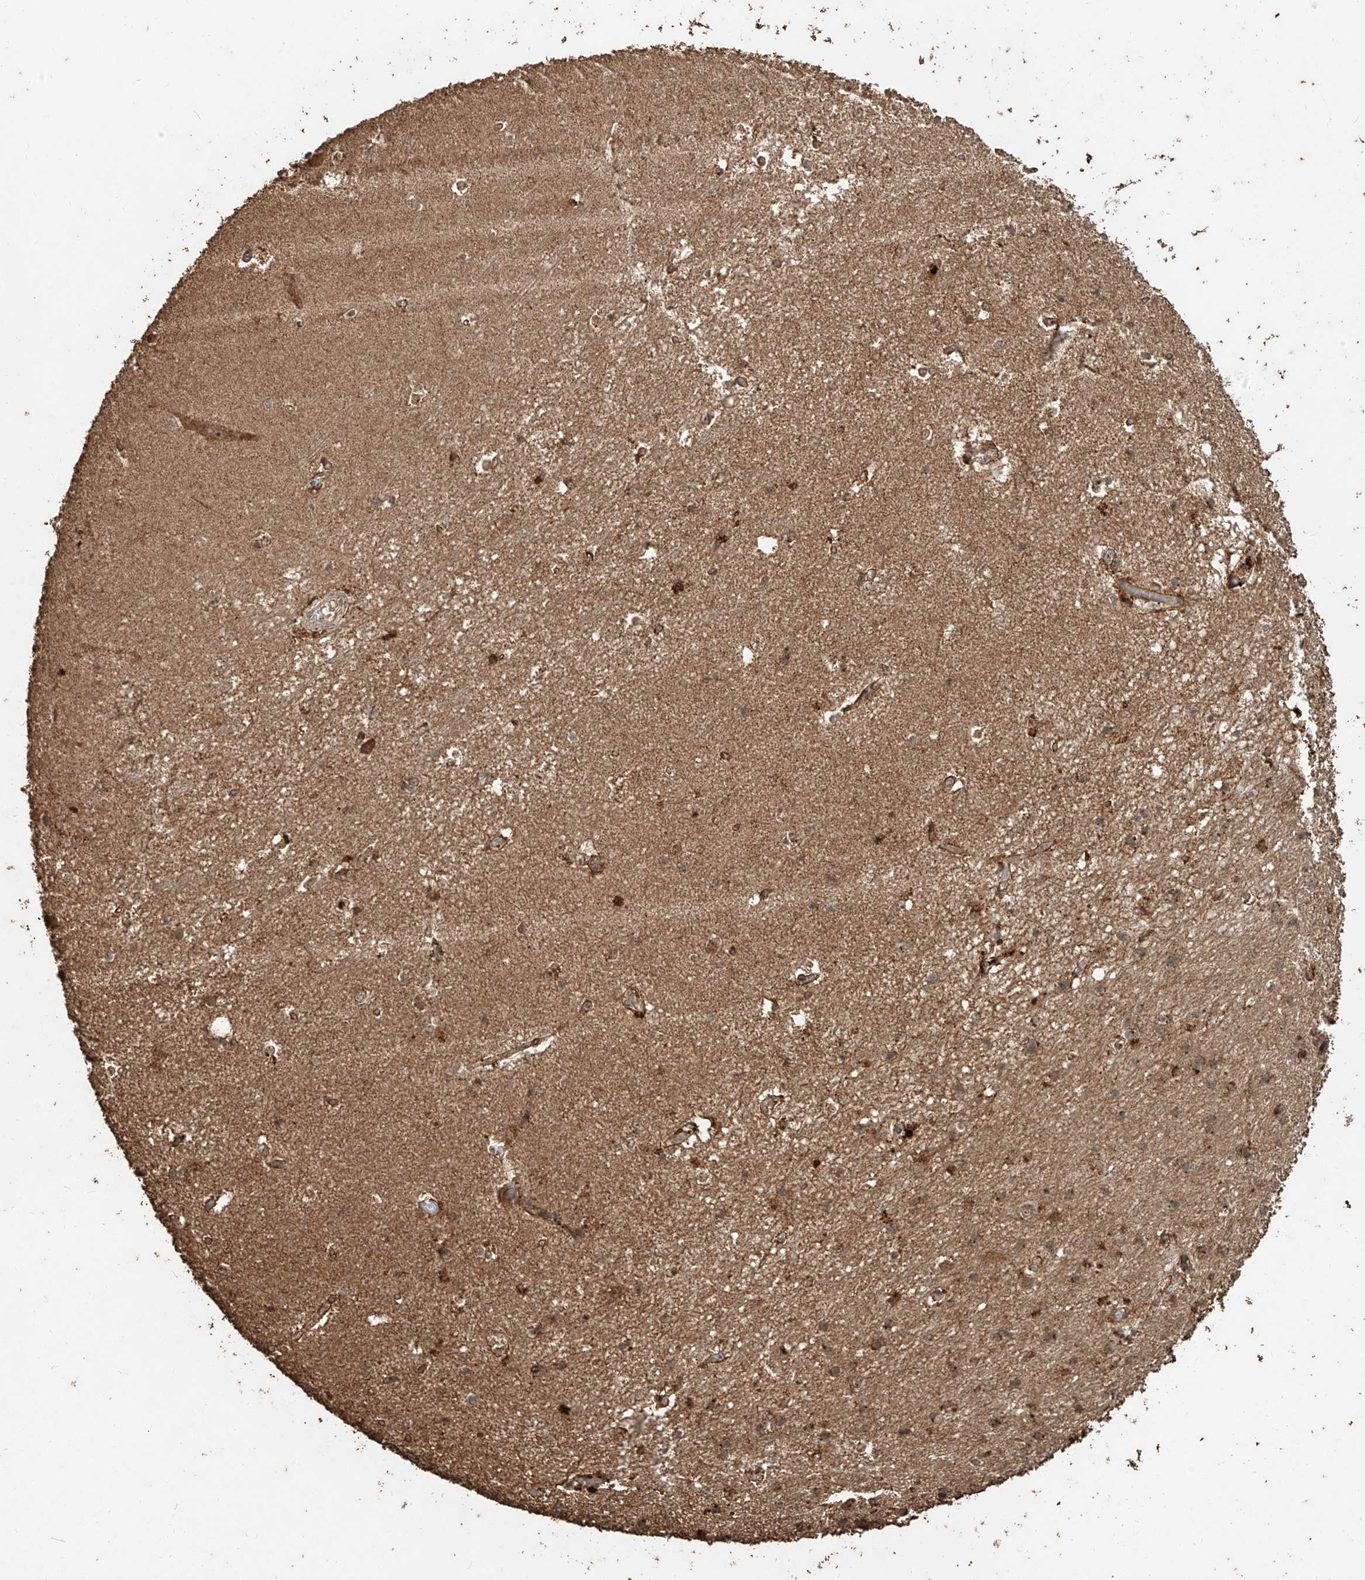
{"staining": {"intensity": "moderate", "quantity": ">75%", "location": "cytoplasmic/membranous"}, "tissue": "hippocampus", "cell_type": "Glial cells", "image_type": "normal", "snomed": [{"axis": "morphology", "description": "Normal tissue, NOS"}, {"axis": "topography", "description": "Hippocampus"}], "caption": "Moderate cytoplasmic/membranous expression is seen in approximately >75% of glial cells in unremarkable hippocampus.", "gene": "ZNF660", "patient": {"sex": "male", "age": 45}}